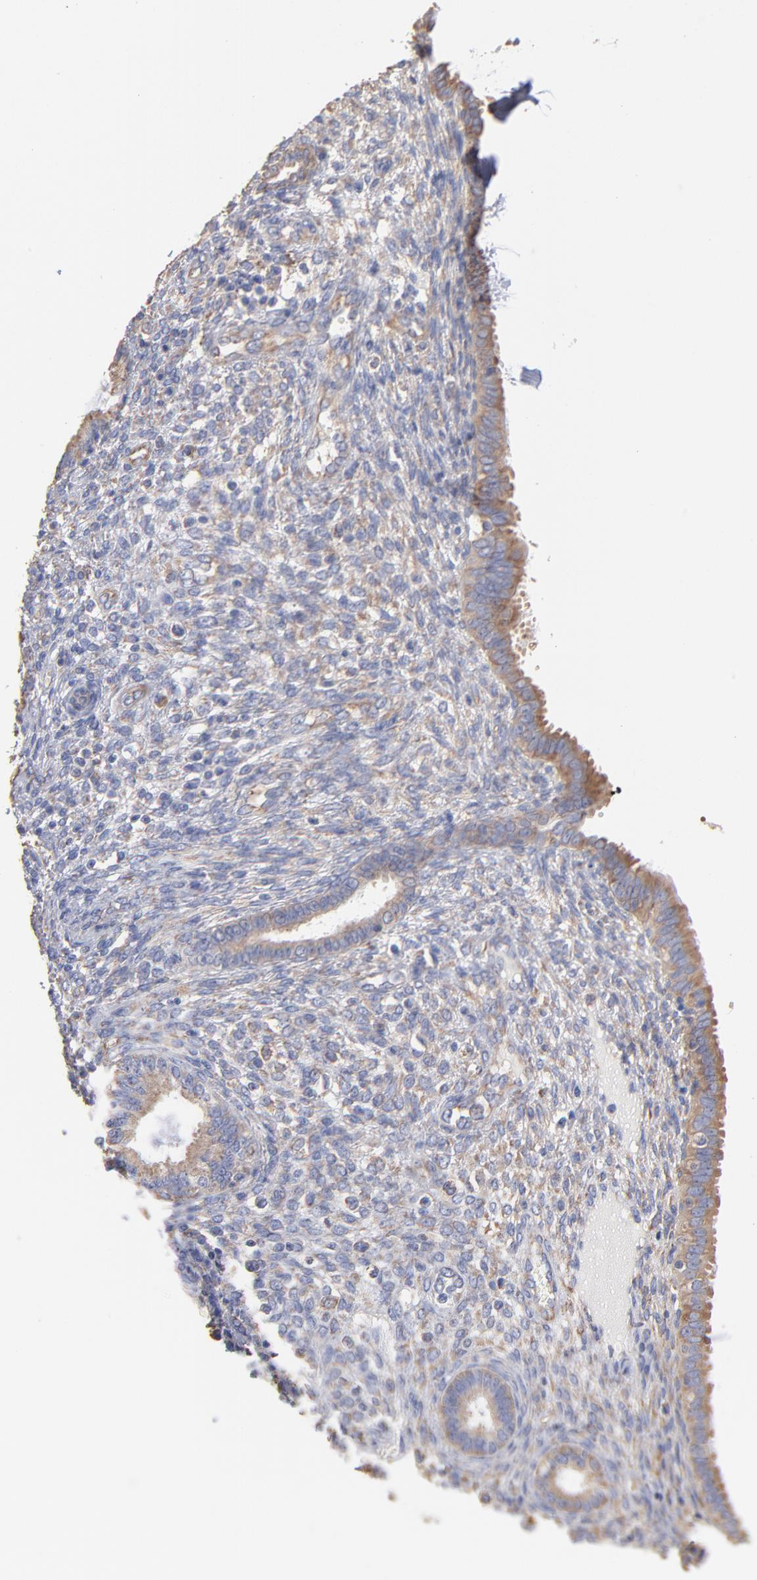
{"staining": {"intensity": "negative", "quantity": "none", "location": "none"}, "tissue": "endometrium", "cell_type": "Cells in endometrial stroma", "image_type": "normal", "snomed": [{"axis": "morphology", "description": "Normal tissue, NOS"}, {"axis": "topography", "description": "Endometrium"}], "caption": "A micrograph of endometrium stained for a protein displays no brown staining in cells in endometrial stroma.", "gene": "RPL9", "patient": {"sex": "female", "age": 72}}